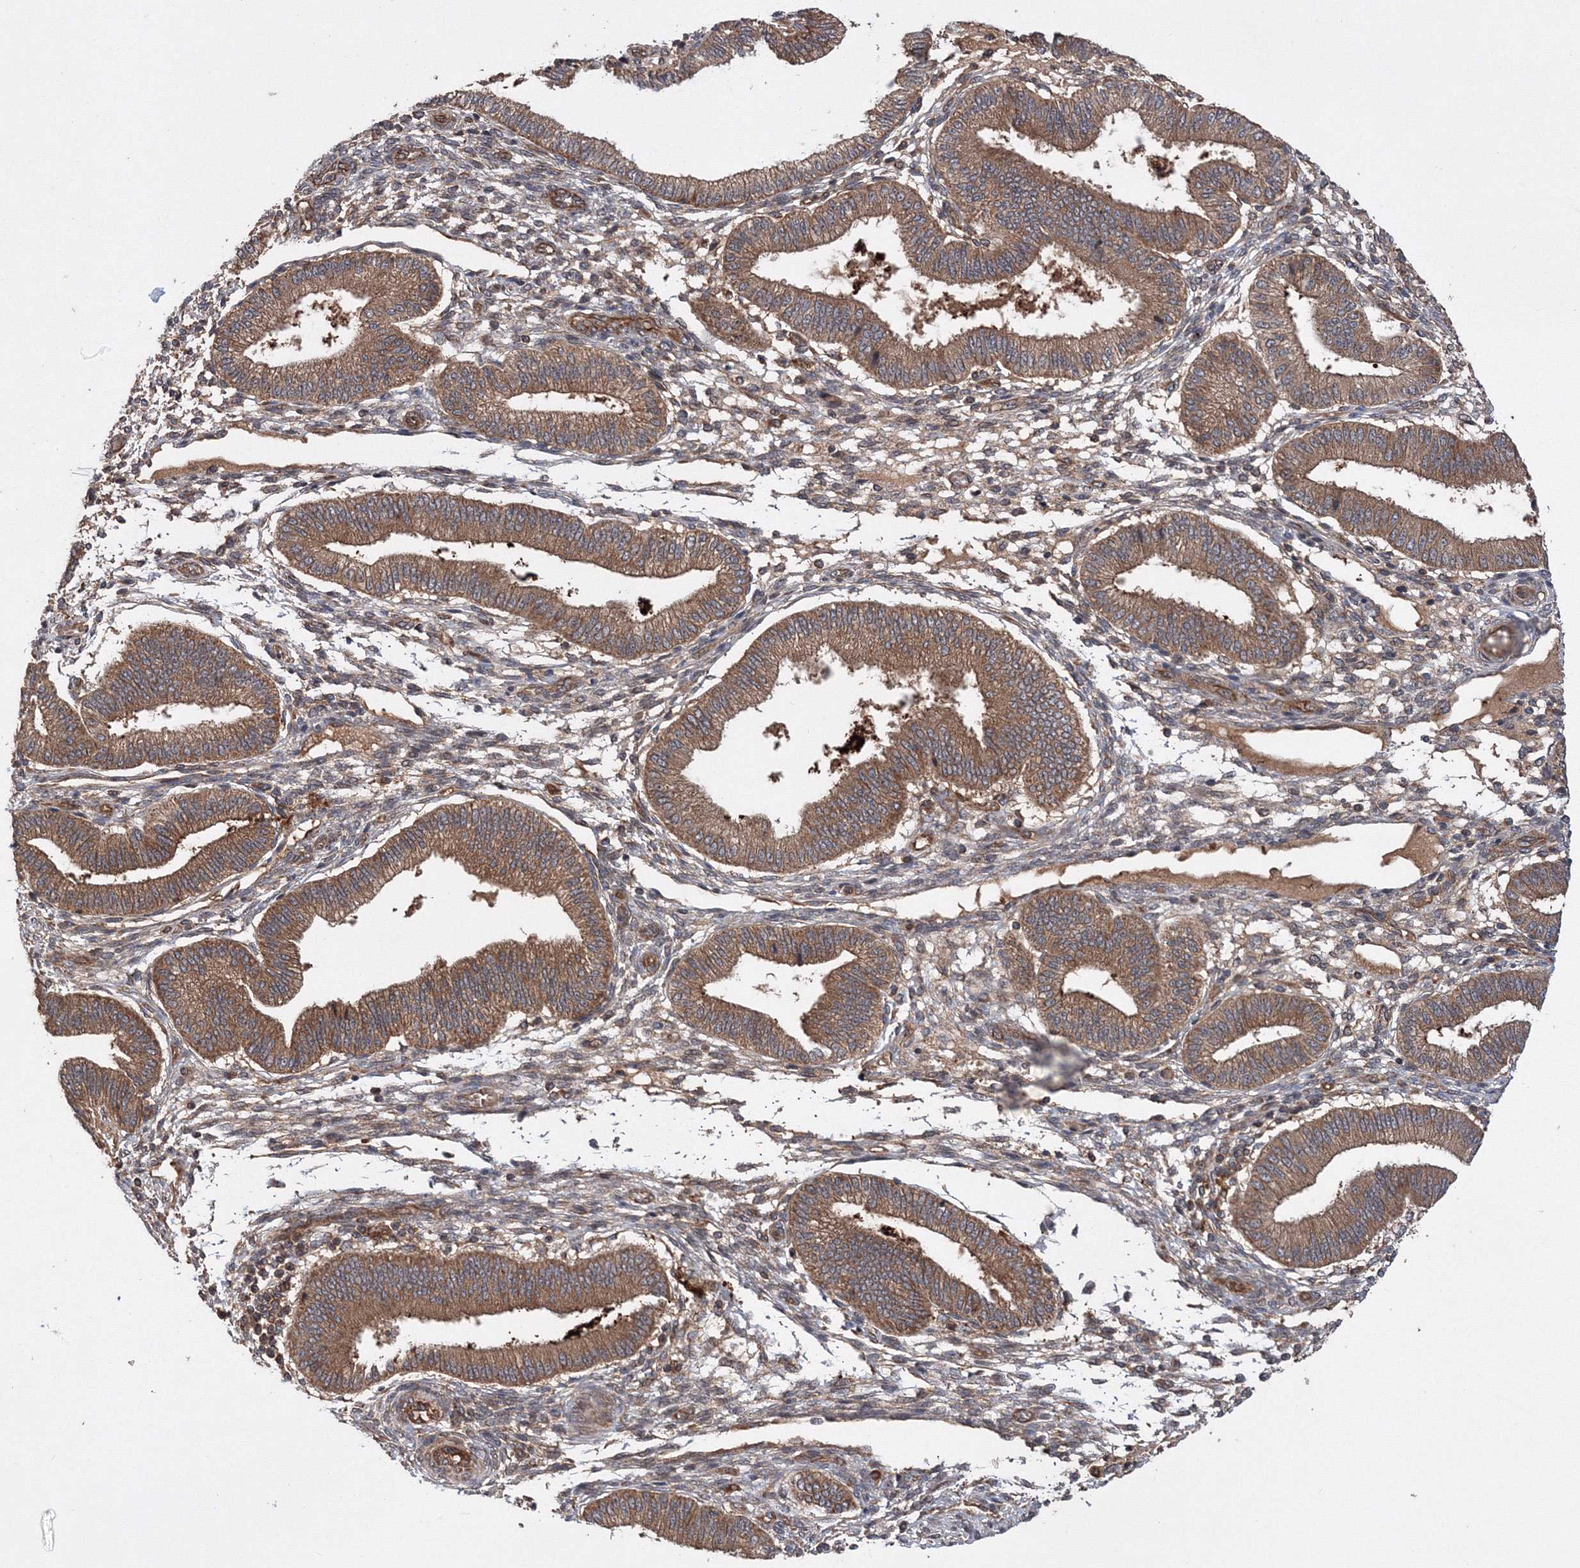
{"staining": {"intensity": "moderate", "quantity": "25%-75%", "location": "cytoplasmic/membranous"}, "tissue": "endometrium", "cell_type": "Cells in endometrial stroma", "image_type": "normal", "snomed": [{"axis": "morphology", "description": "Normal tissue, NOS"}, {"axis": "topography", "description": "Endometrium"}], "caption": "IHC of unremarkable human endometrium shows medium levels of moderate cytoplasmic/membranous positivity in about 25%-75% of cells in endometrial stroma.", "gene": "ATG3", "patient": {"sex": "female", "age": 39}}